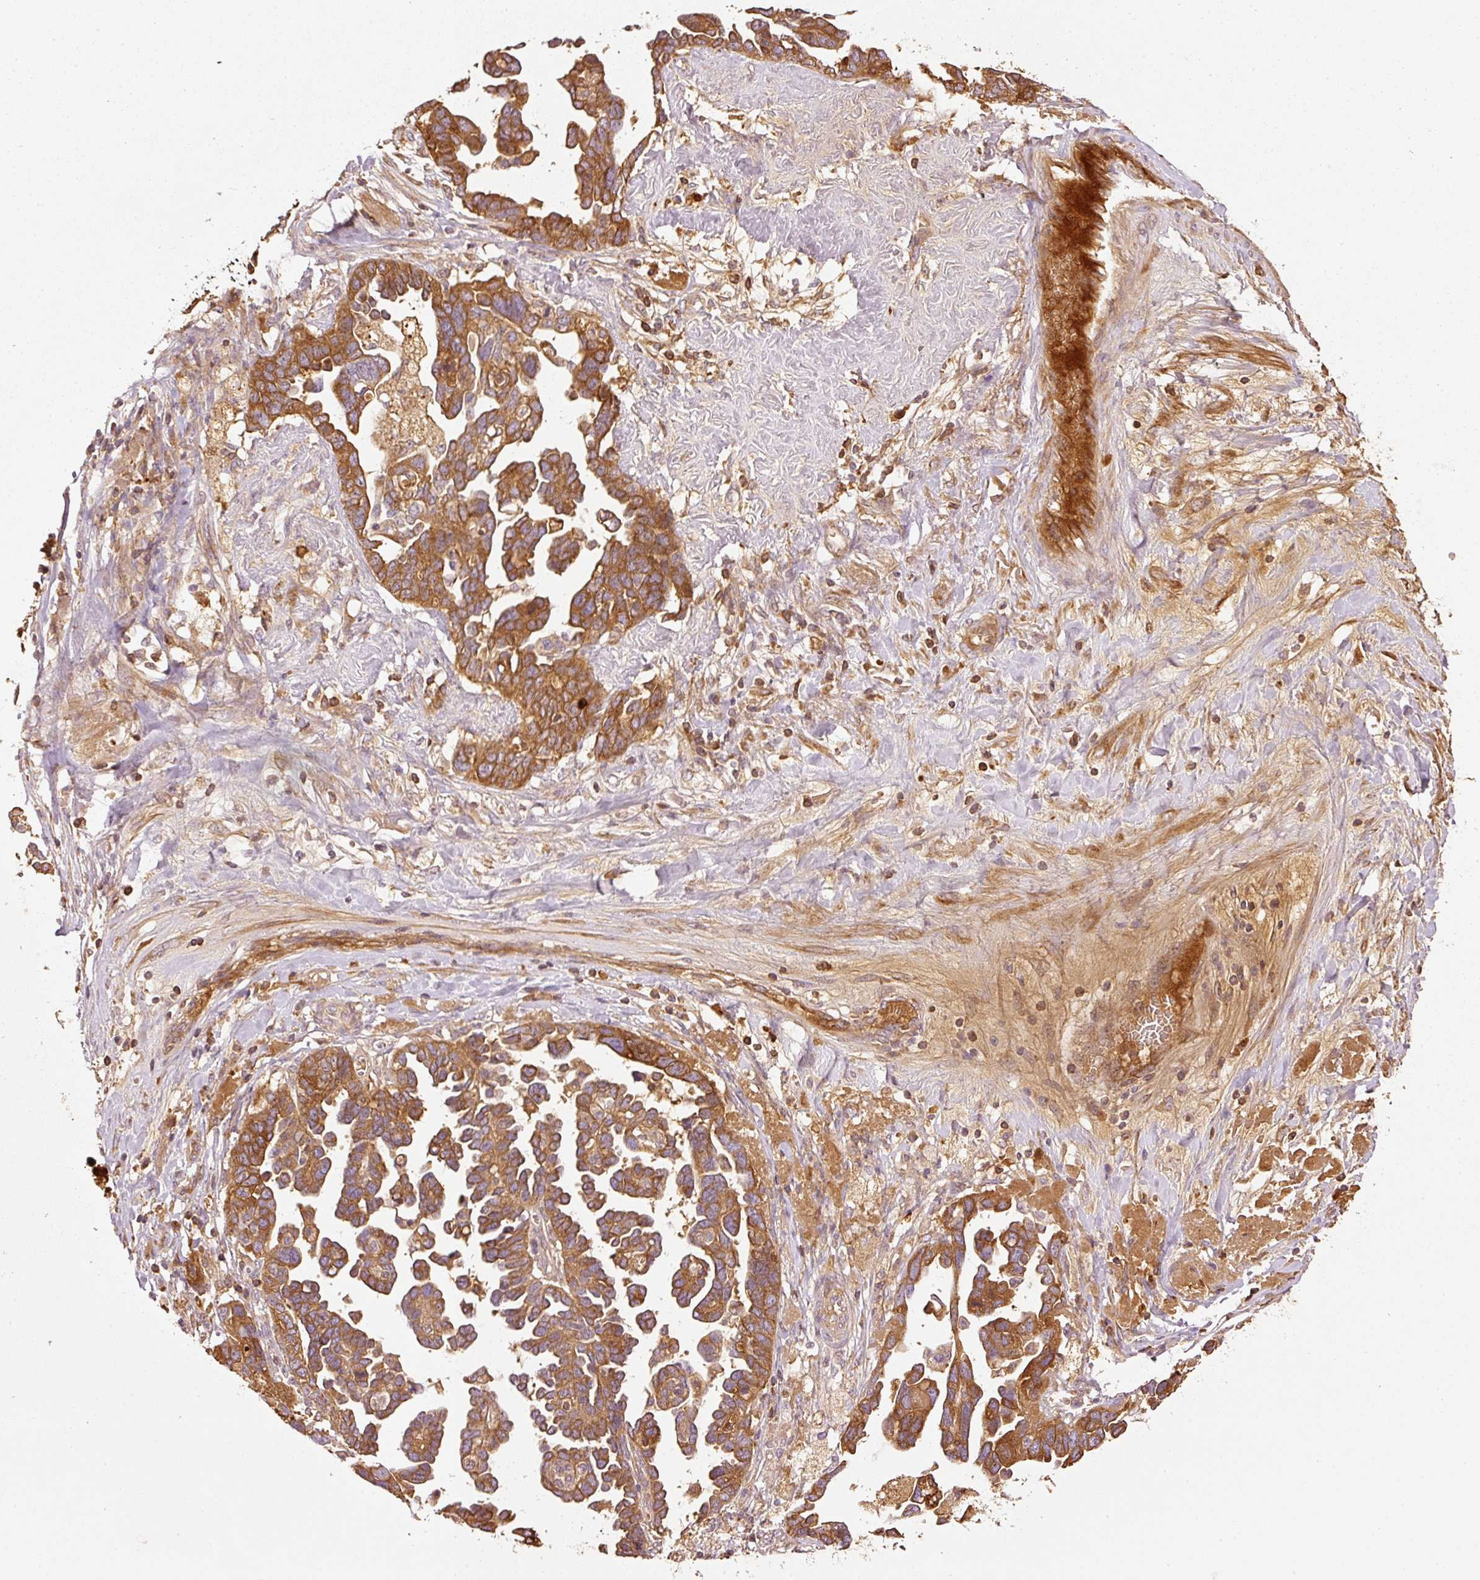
{"staining": {"intensity": "strong", "quantity": ">75%", "location": "cytoplasmic/membranous"}, "tissue": "ovarian cancer", "cell_type": "Tumor cells", "image_type": "cancer", "snomed": [{"axis": "morphology", "description": "Cystadenocarcinoma, serous, NOS"}, {"axis": "topography", "description": "Ovary"}], "caption": "An image of human serous cystadenocarcinoma (ovarian) stained for a protein demonstrates strong cytoplasmic/membranous brown staining in tumor cells.", "gene": "SERPING1", "patient": {"sex": "female", "age": 54}}